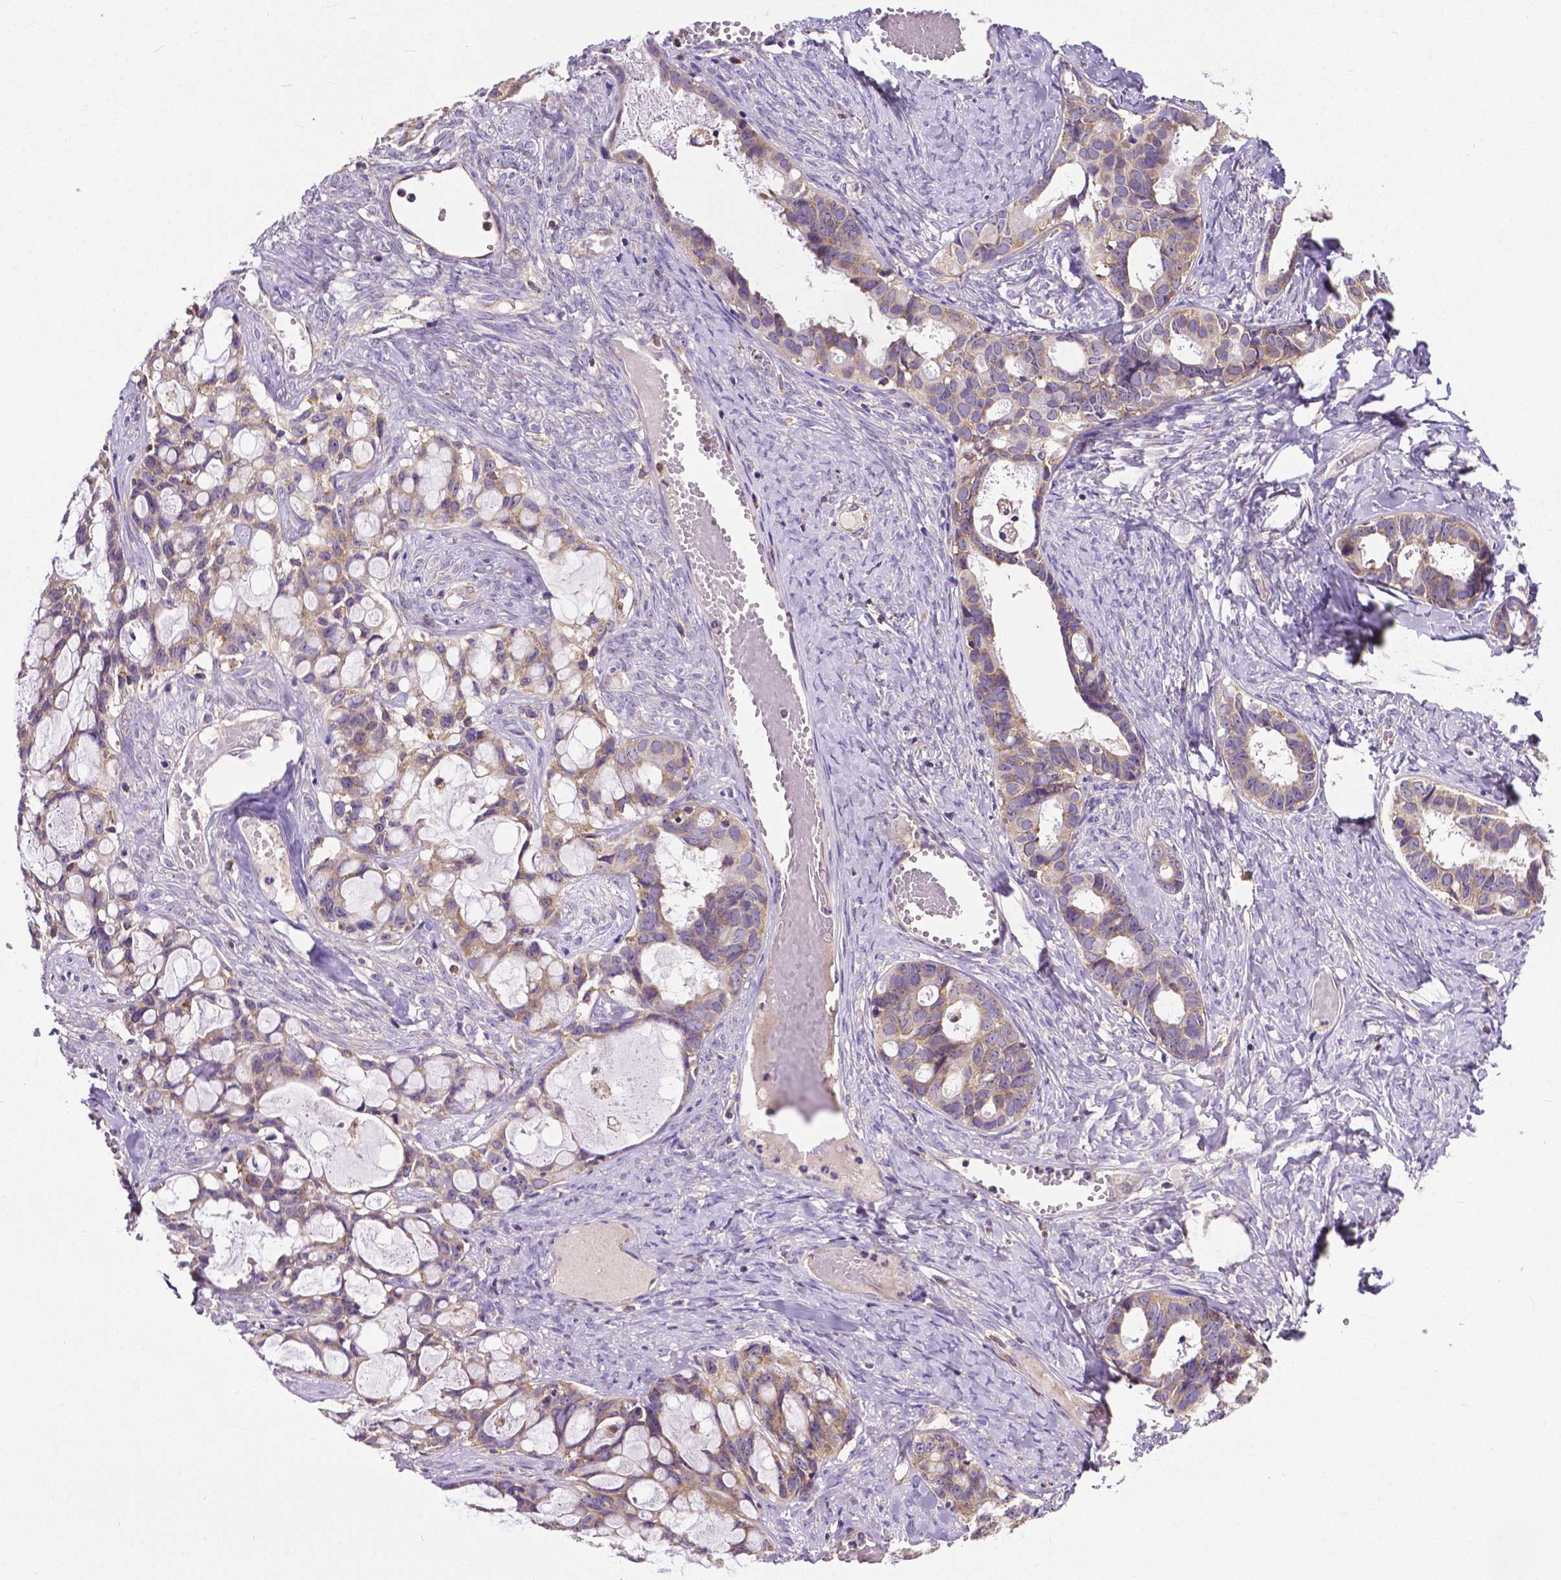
{"staining": {"intensity": "weak", "quantity": ">75%", "location": "cytoplasmic/membranous"}, "tissue": "ovarian cancer", "cell_type": "Tumor cells", "image_type": "cancer", "snomed": [{"axis": "morphology", "description": "Cystadenocarcinoma, serous, NOS"}, {"axis": "topography", "description": "Ovary"}], "caption": "Tumor cells reveal weak cytoplasmic/membranous positivity in about >75% of cells in ovarian cancer (serous cystadenocarcinoma). Using DAB (brown) and hematoxylin (blue) stains, captured at high magnification using brightfield microscopy.", "gene": "DICER1", "patient": {"sex": "female", "age": 69}}